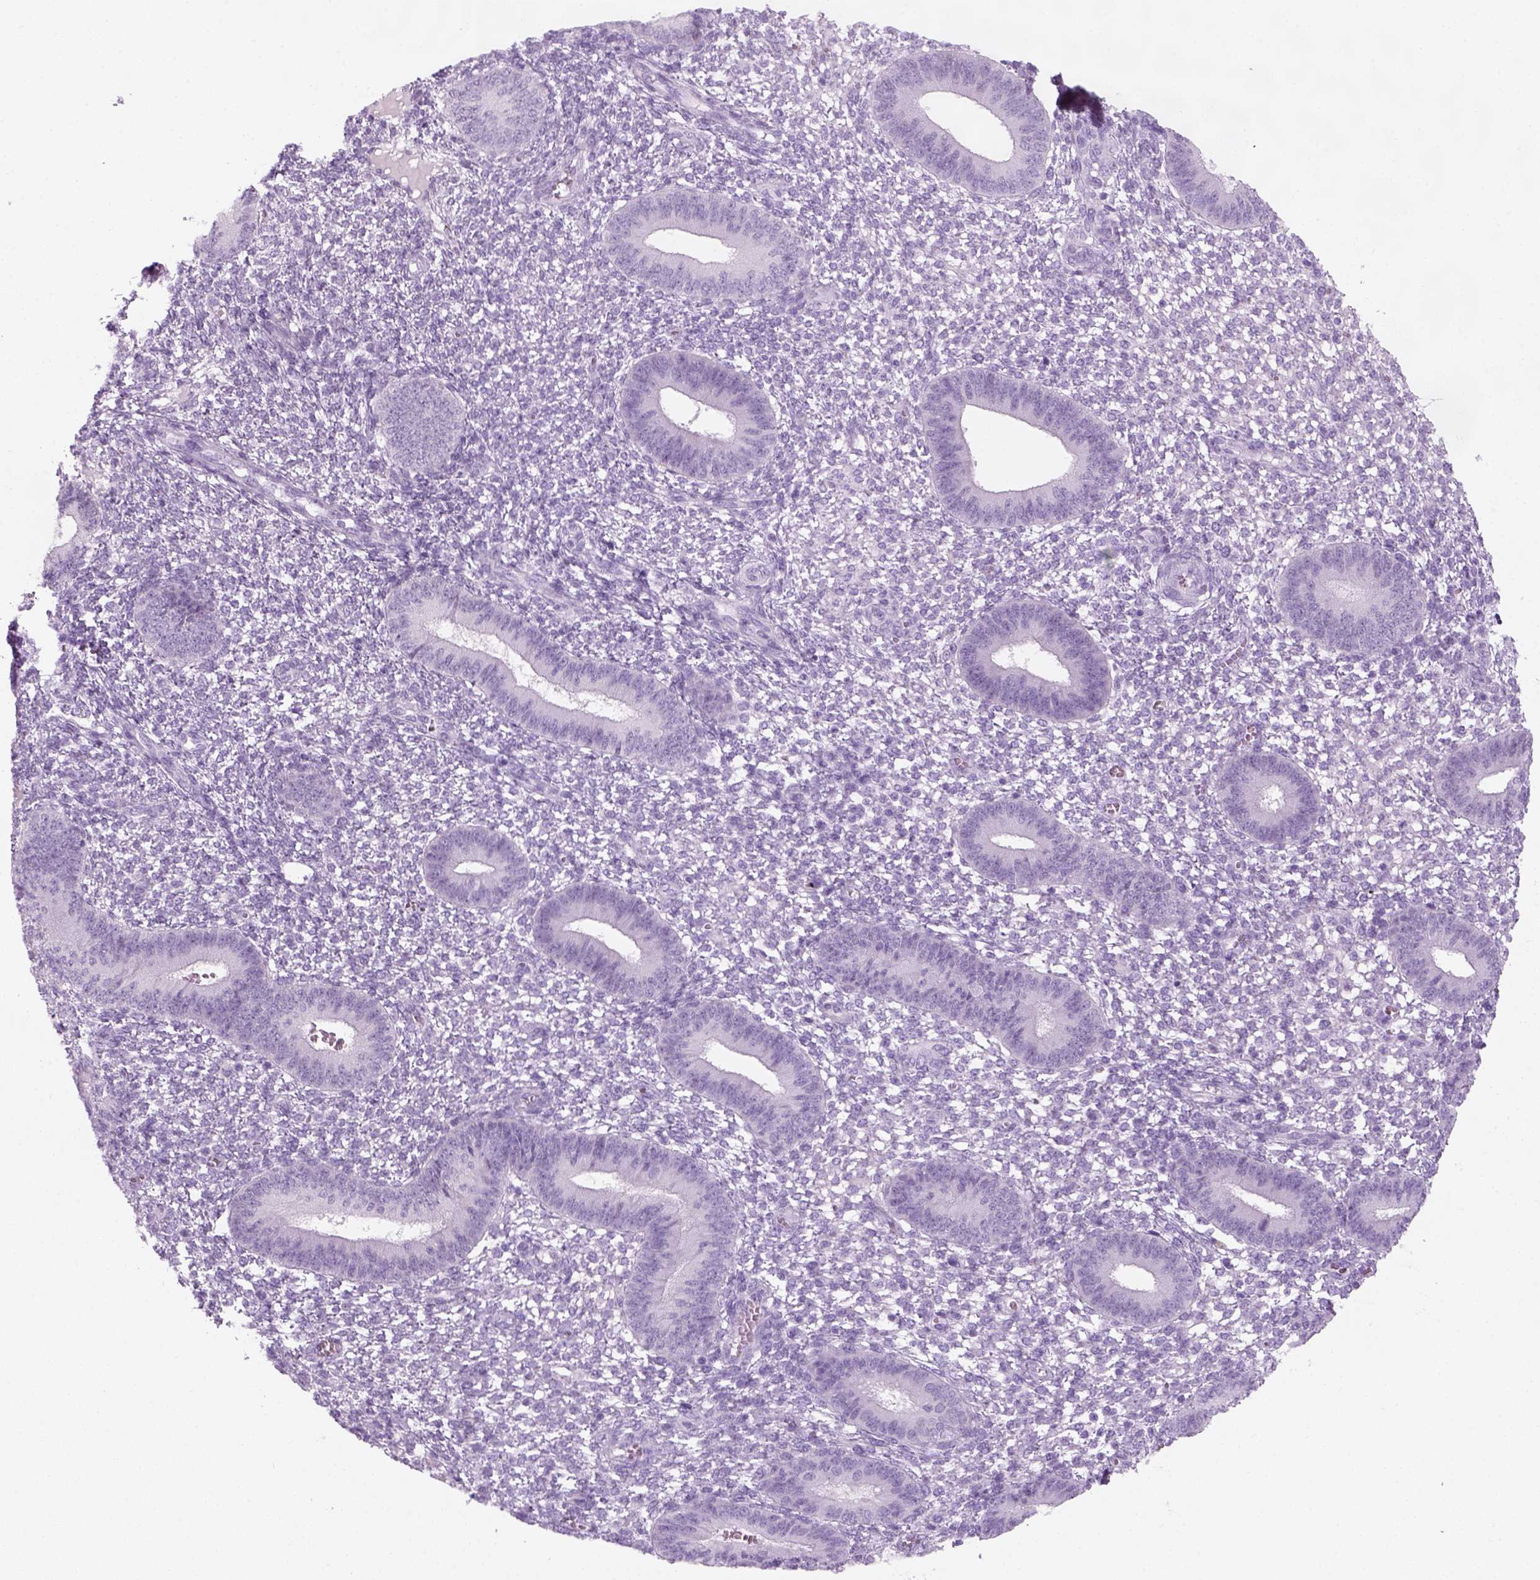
{"staining": {"intensity": "negative", "quantity": "none", "location": "none"}, "tissue": "endometrium", "cell_type": "Cells in endometrial stroma", "image_type": "normal", "snomed": [{"axis": "morphology", "description": "Normal tissue, NOS"}, {"axis": "topography", "description": "Endometrium"}], "caption": "There is no significant expression in cells in endometrial stroma of endometrium. The staining was performed using DAB to visualize the protein expression in brown, while the nuclei were stained in blue with hematoxylin (Magnification: 20x).", "gene": "KRTAP11", "patient": {"sex": "female", "age": 42}}